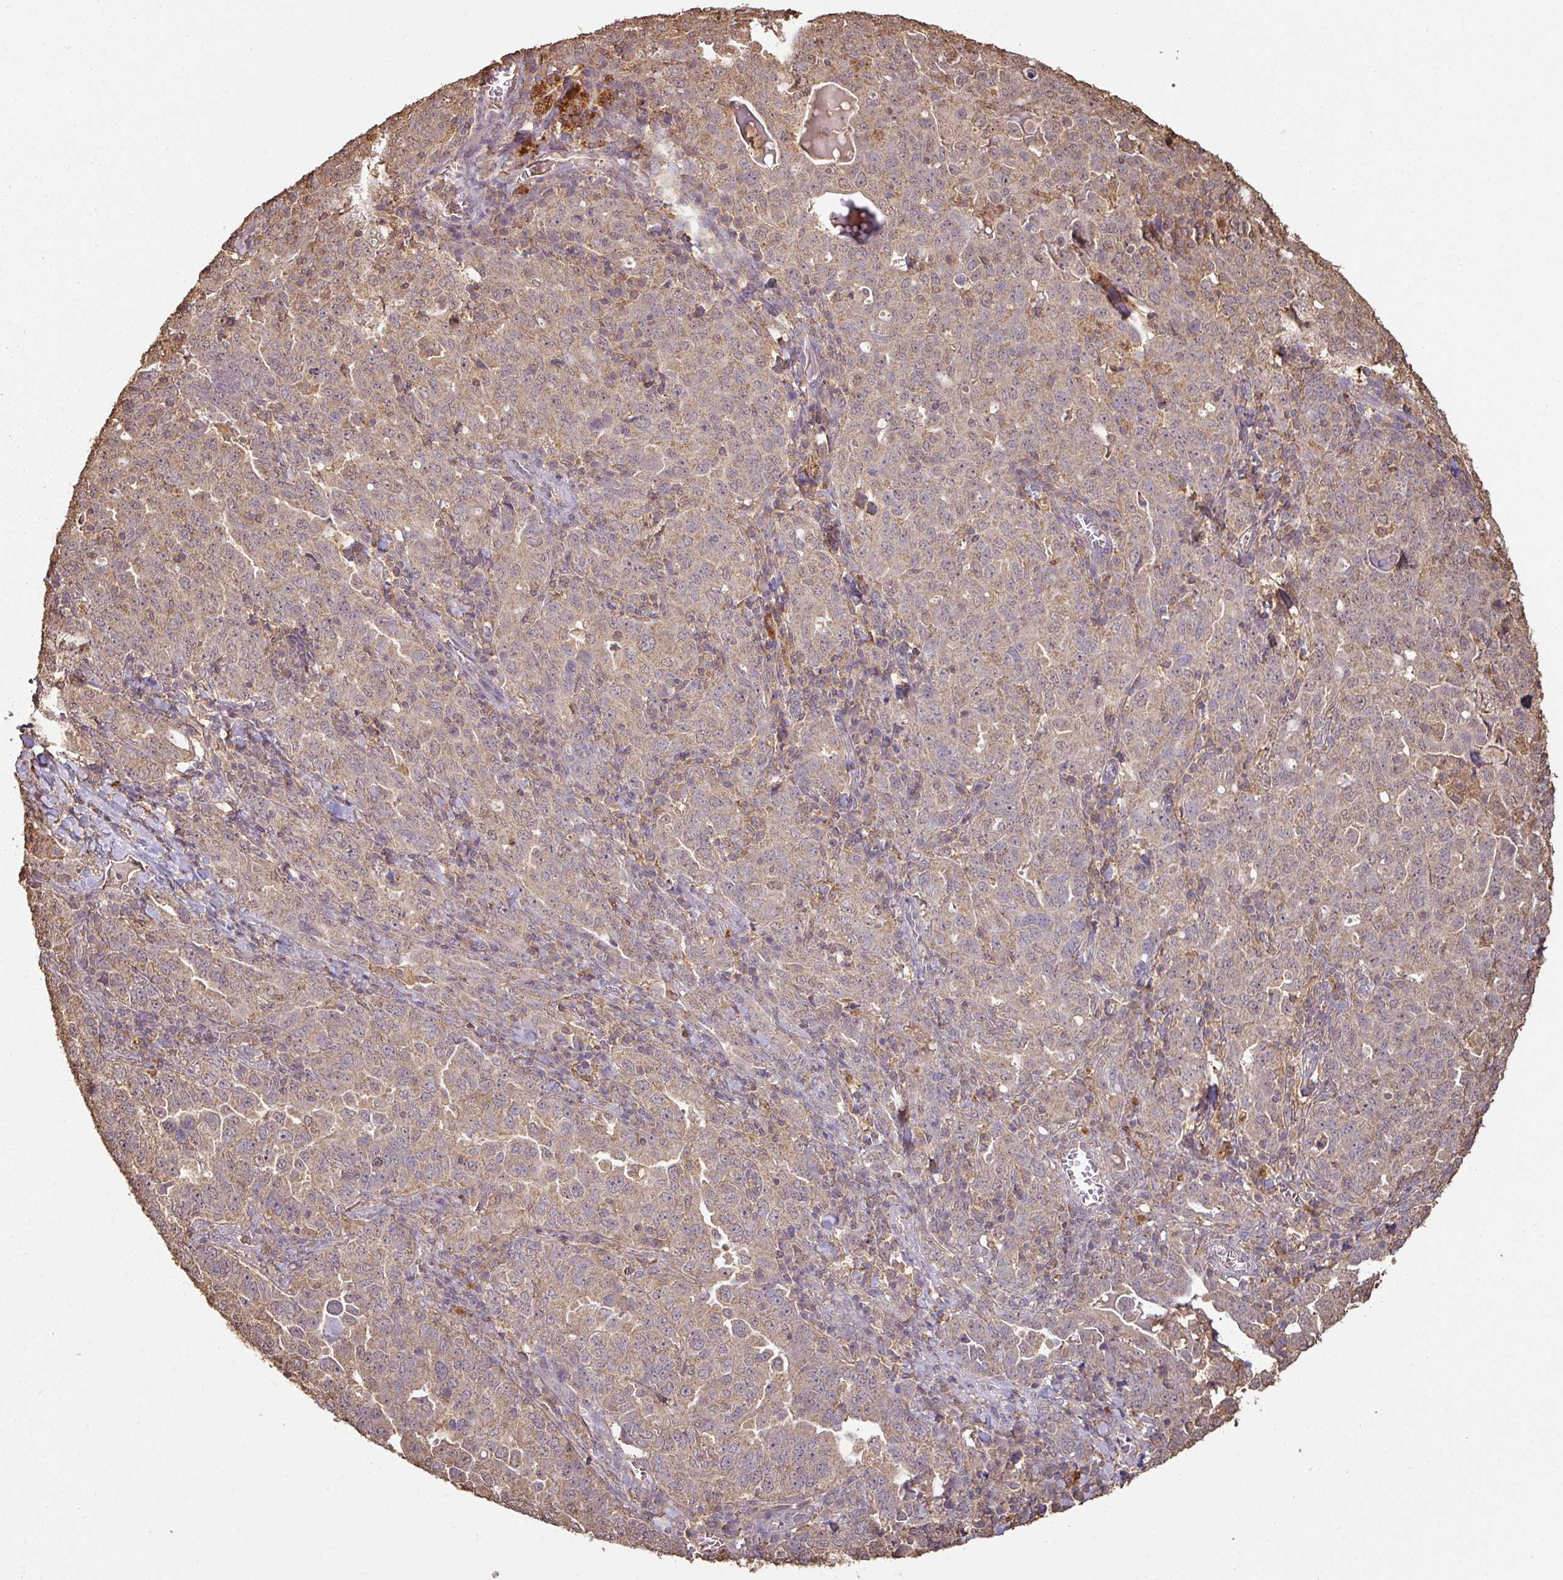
{"staining": {"intensity": "weak", "quantity": ">75%", "location": "cytoplasmic/membranous"}, "tissue": "ovarian cancer", "cell_type": "Tumor cells", "image_type": "cancer", "snomed": [{"axis": "morphology", "description": "Carcinoma, endometroid"}, {"axis": "topography", "description": "Ovary"}], "caption": "IHC micrograph of neoplastic tissue: human endometroid carcinoma (ovarian) stained using immunohistochemistry (IHC) exhibits low levels of weak protein expression localized specifically in the cytoplasmic/membranous of tumor cells, appearing as a cytoplasmic/membranous brown color.", "gene": "ATAT1", "patient": {"sex": "female", "age": 62}}